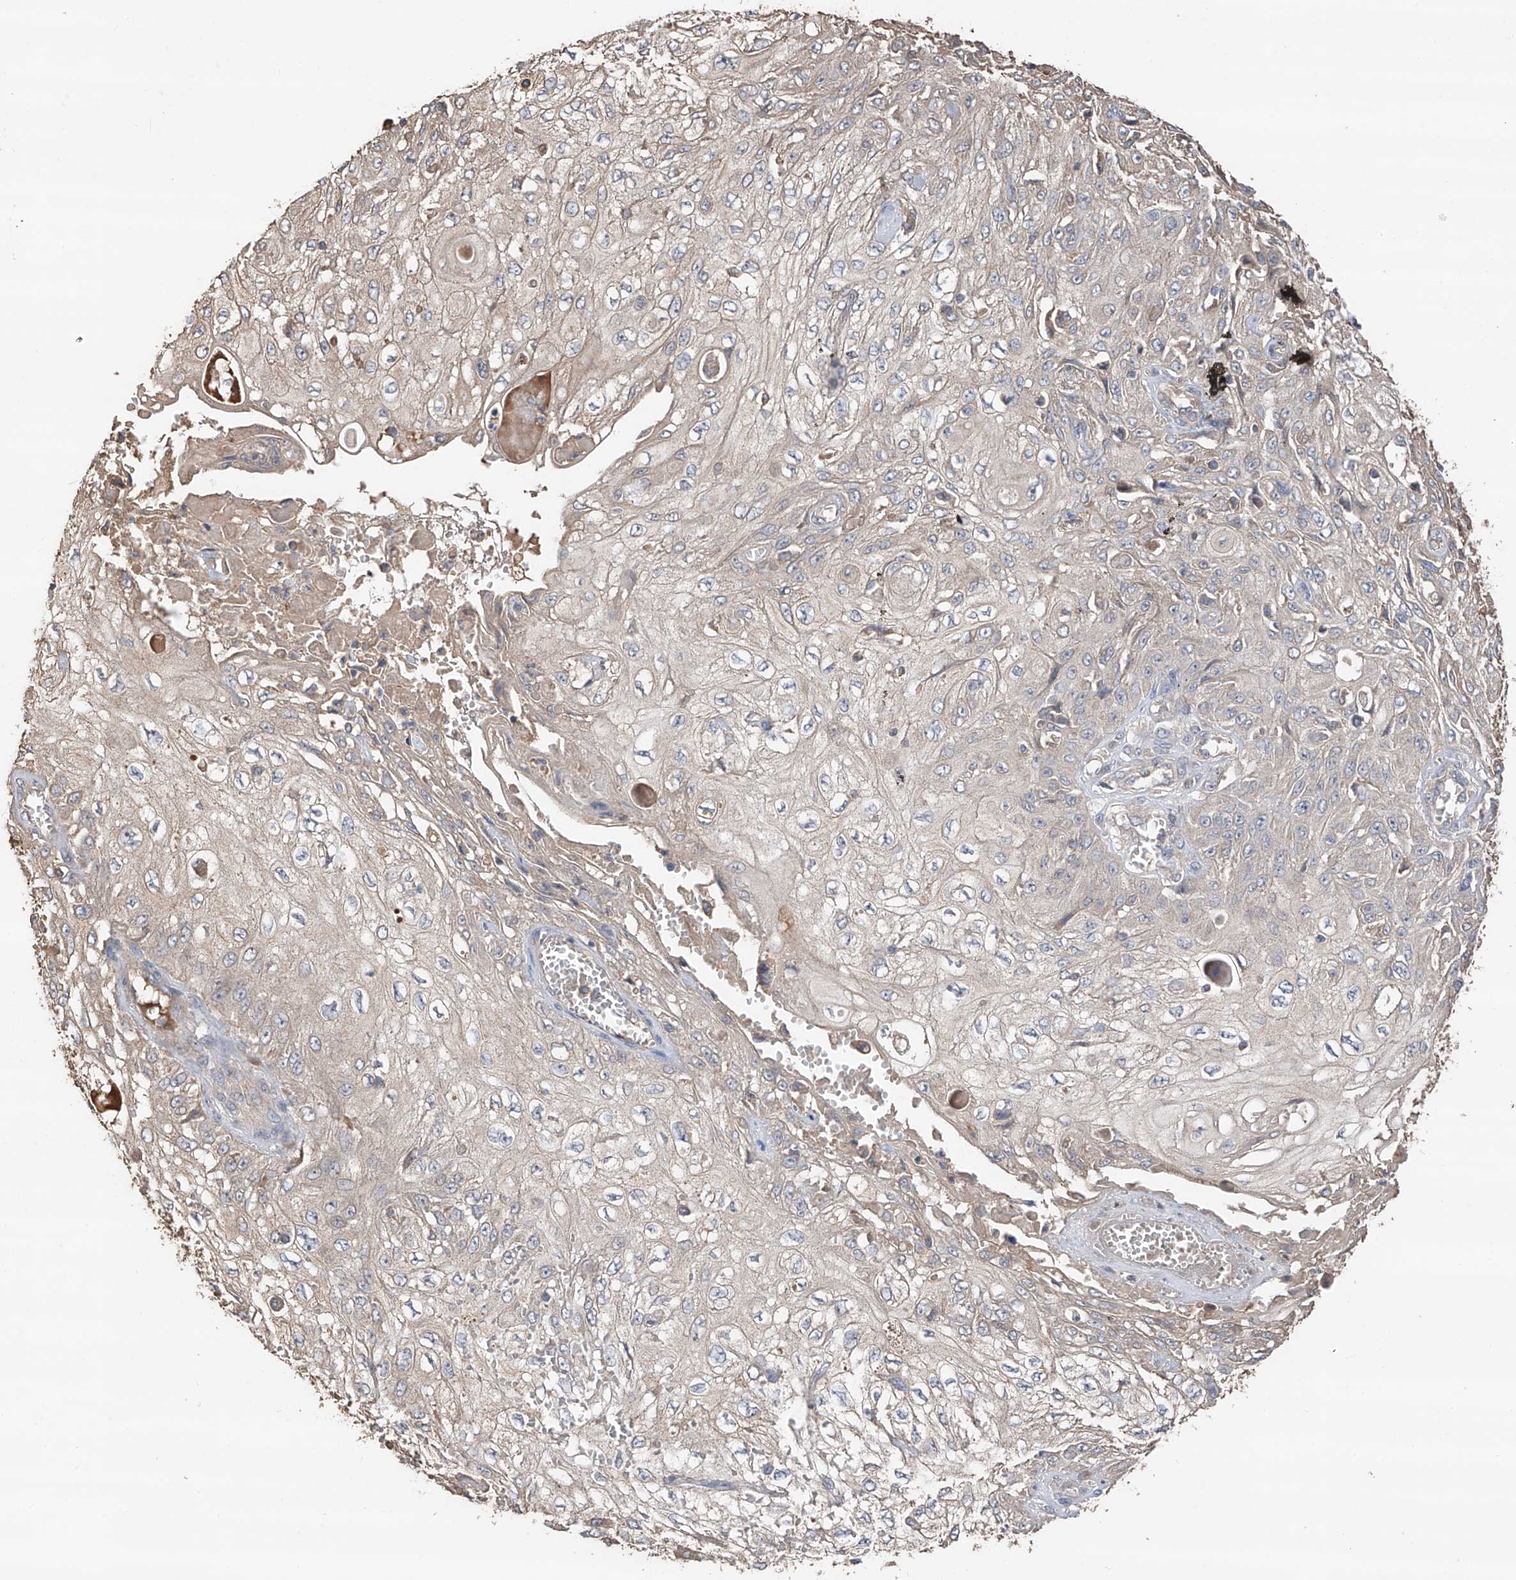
{"staining": {"intensity": "negative", "quantity": "none", "location": "none"}, "tissue": "skin cancer", "cell_type": "Tumor cells", "image_type": "cancer", "snomed": [{"axis": "morphology", "description": "Squamous cell carcinoma, NOS"}, {"axis": "morphology", "description": "Squamous cell carcinoma, metastatic, NOS"}, {"axis": "topography", "description": "Skin"}, {"axis": "topography", "description": "Lymph node"}], "caption": "The image exhibits no staining of tumor cells in squamous cell carcinoma (skin).", "gene": "EDN1", "patient": {"sex": "male", "age": 75}}